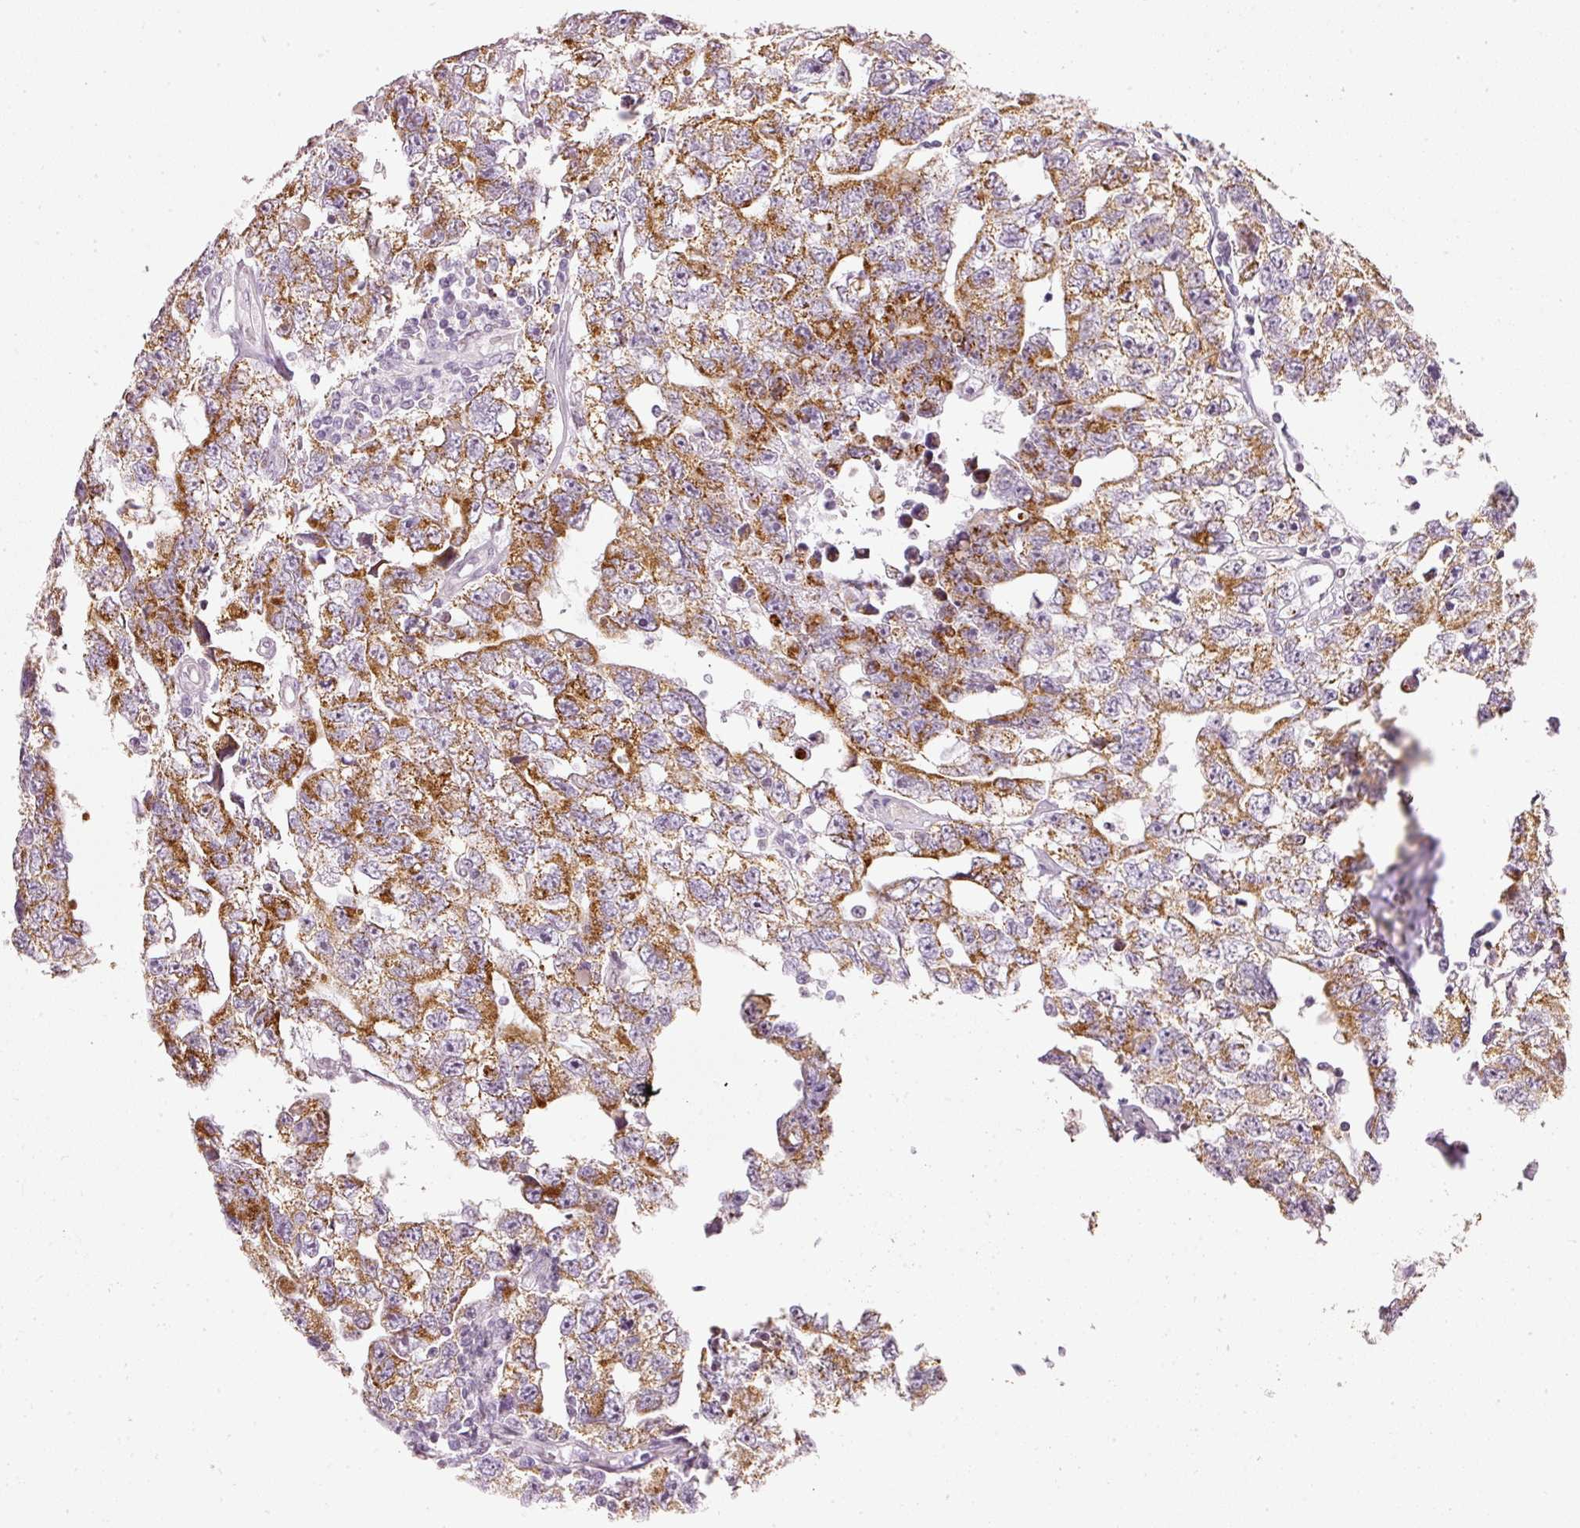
{"staining": {"intensity": "moderate", "quantity": ">75%", "location": "cytoplasmic/membranous"}, "tissue": "testis cancer", "cell_type": "Tumor cells", "image_type": "cancer", "snomed": [{"axis": "morphology", "description": "Carcinoma, Embryonal, NOS"}, {"axis": "topography", "description": "Testis"}], "caption": "Moderate cytoplasmic/membranous protein expression is identified in about >75% of tumor cells in embryonal carcinoma (testis). The protein of interest is stained brown, and the nuclei are stained in blue (DAB (3,3'-diaminobenzidine) IHC with brightfield microscopy, high magnification).", "gene": "NRDE2", "patient": {"sex": "male", "age": 22}}